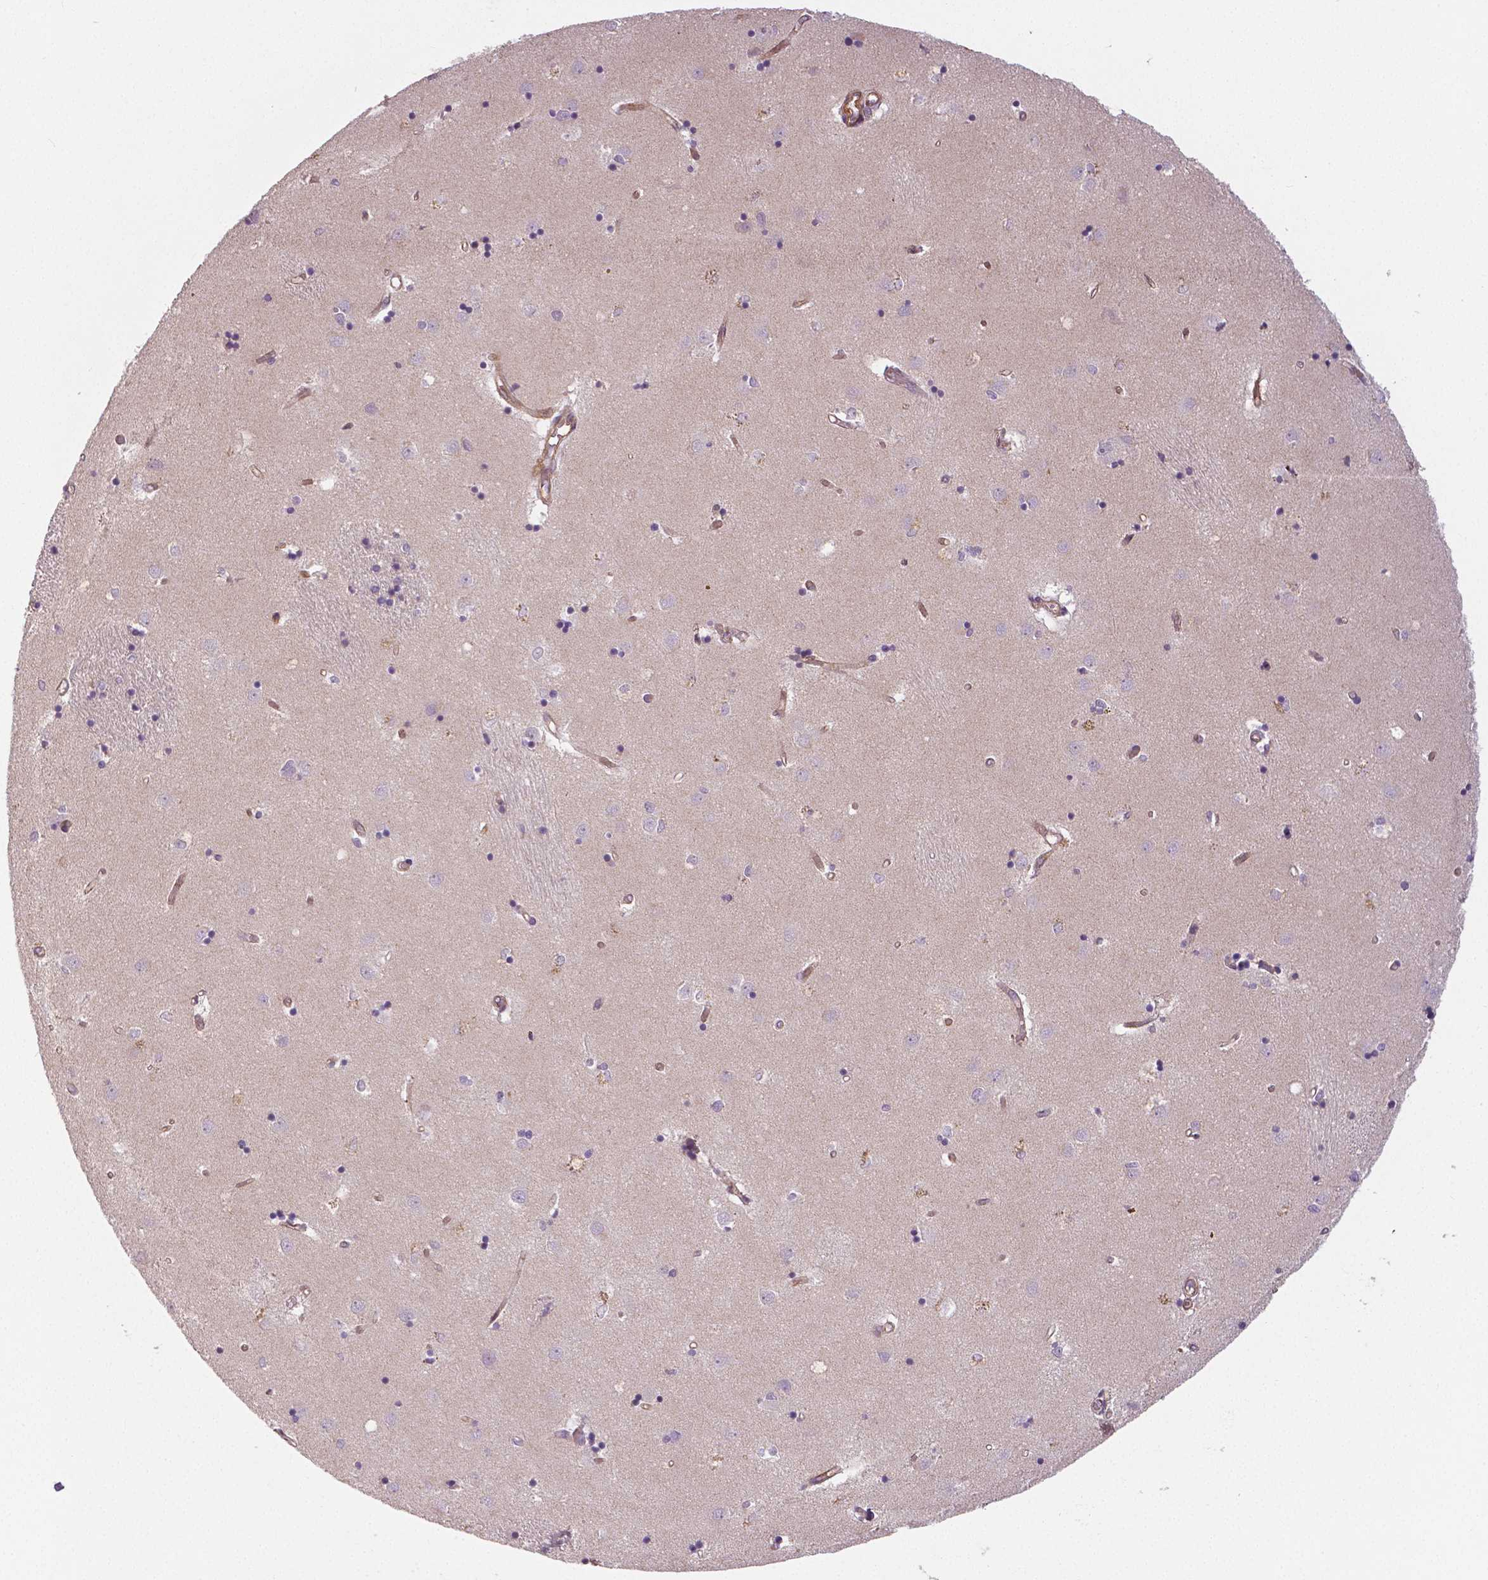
{"staining": {"intensity": "negative", "quantity": "none", "location": "none"}, "tissue": "caudate", "cell_type": "Glial cells", "image_type": "normal", "snomed": [{"axis": "morphology", "description": "Normal tissue, NOS"}, {"axis": "topography", "description": "Lateral ventricle wall"}], "caption": "This is an IHC photomicrograph of unremarkable human caudate. There is no staining in glial cells.", "gene": "FLT1", "patient": {"sex": "male", "age": 54}}